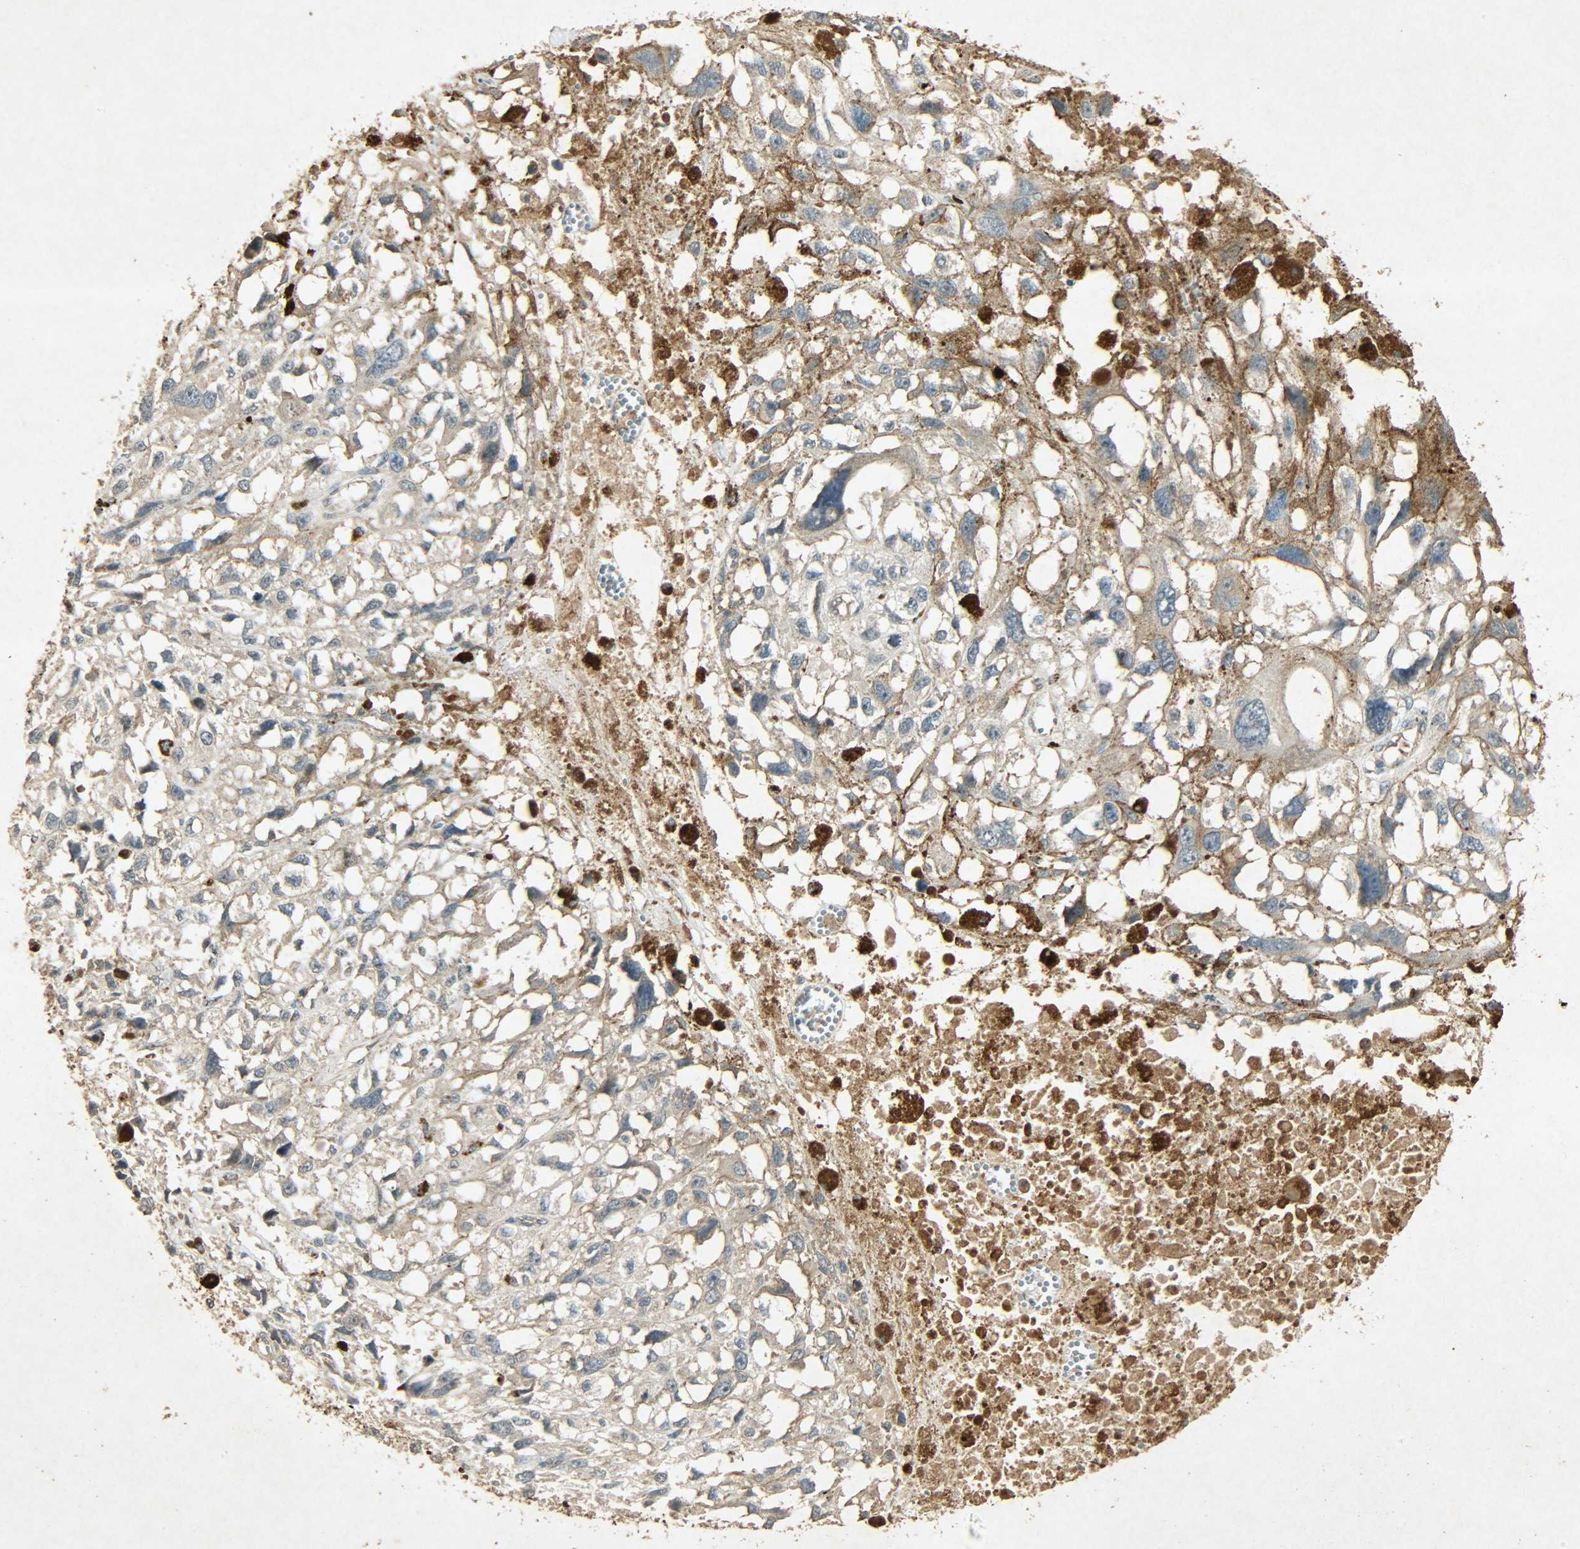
{"staining": {"intensity": "weak", "quantity": ">75%", "location": "cytoplasmic/membranous"}, "tissue": "melanoma", "cell_type": "Tumor cells", "image_type": "cancer", "snomed": [{"axis": "morphology", "description": "Malignant melanoma, Metastatic site"}, {"axis": "topography", "description": "Lymph node"}], "caption": "Immunohistochemical staining of human malignant melanoma (metastatic site) demonstrates low levels of weak cytoplasmic/membranous protein staining in about >75% of tumor cells. (Stains: DAB in brown, nuclei in blue, Microscopy: brightfield microscopy at high magnification).", "gene": "ATP2B1", "patient": {"sex": "male", "age": 59}}